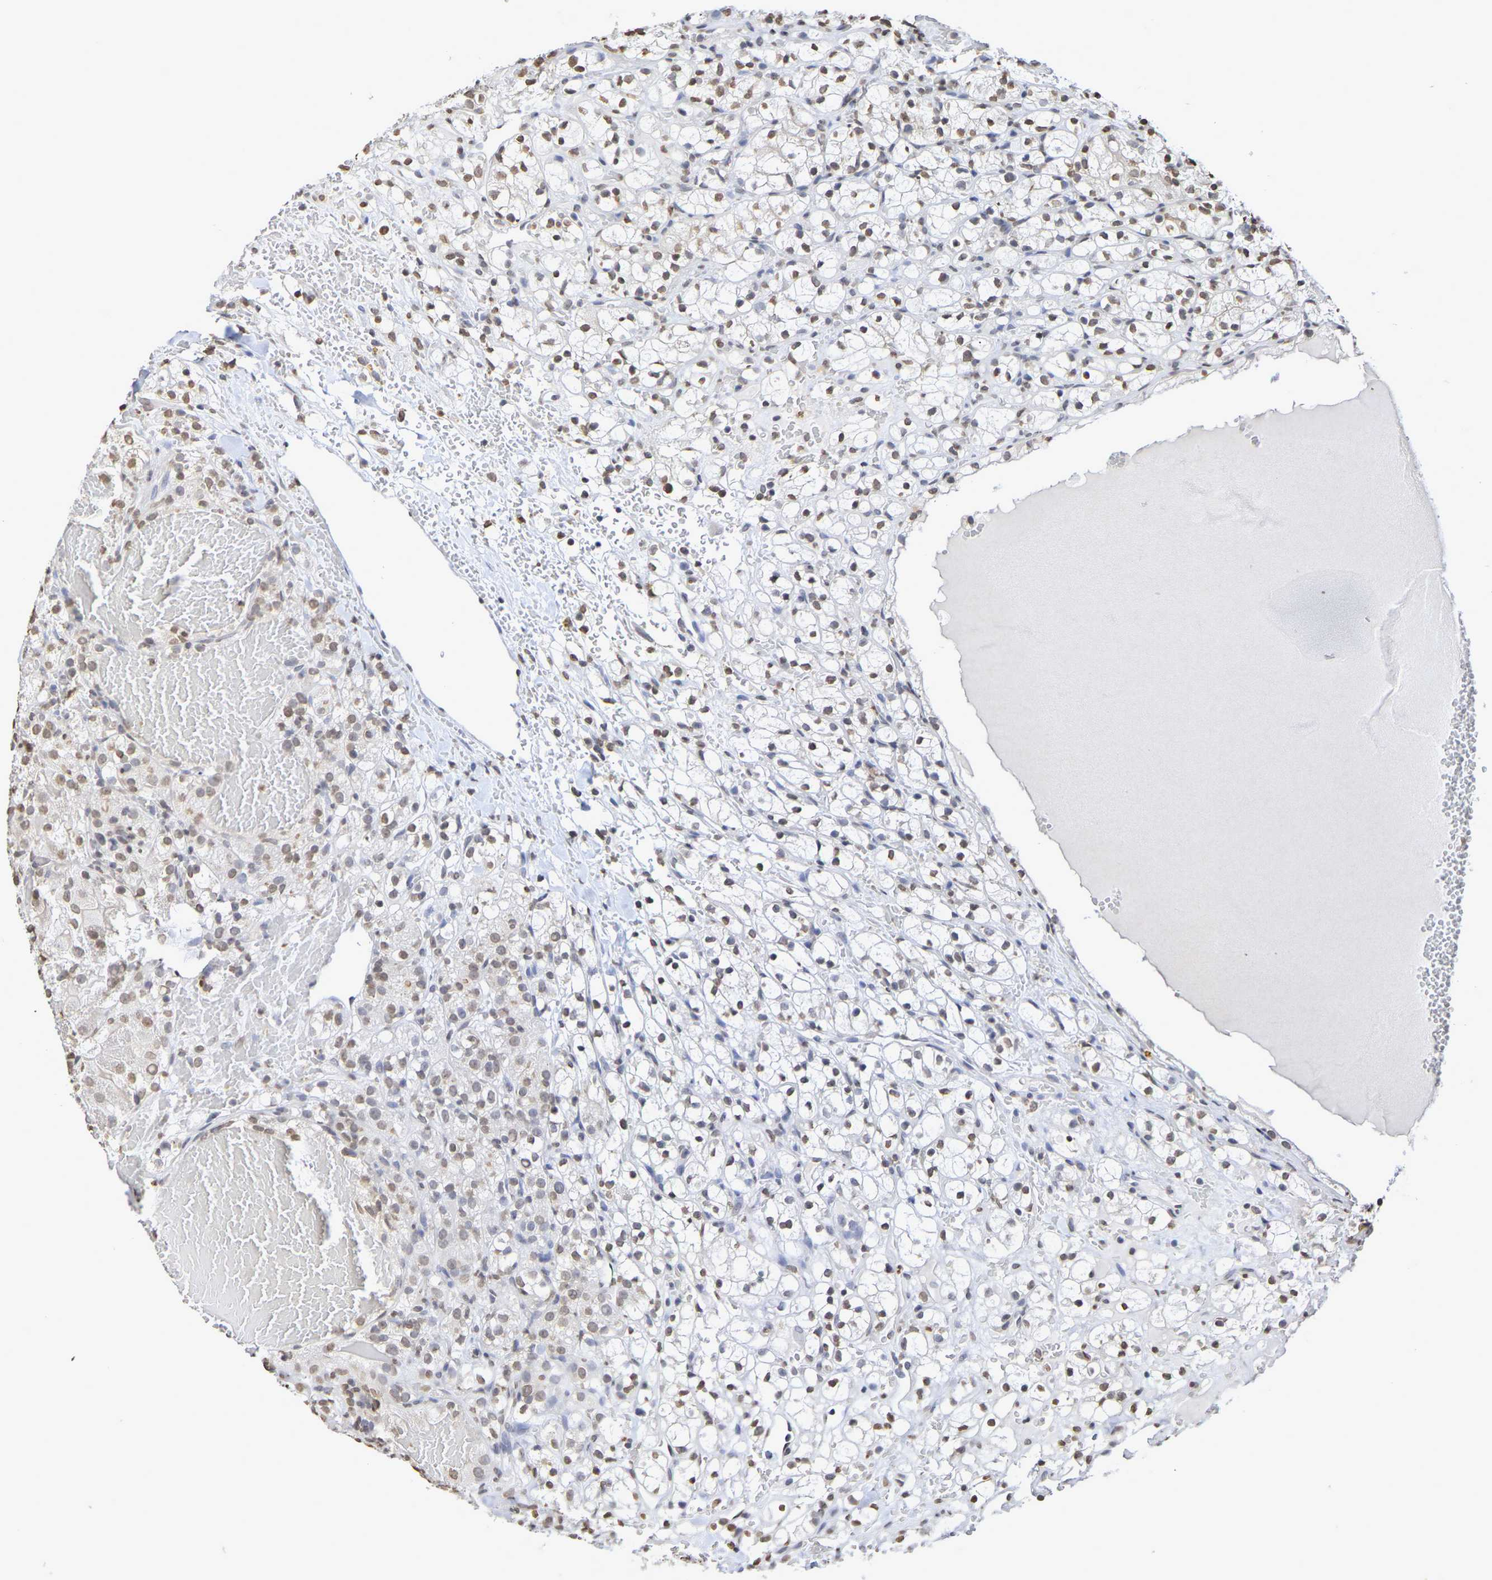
{"staining": {"intensity": "moderate", "quantity": ">75%", "location": "nuclear"}, "tissue": "renal cancer", "cell_type": "Tumor cells", "image_type": "cancer", "snomed": [{"axis": "morphology", "description": "Adenocarcinoma, NOS"}, {"axis": "topography", "description": "Kidney"}], "caption": "The immunohistochemical stain highlights moderate nuclear expression in tumor cells of adenocarcinoma (renal) tissue.", "gene": "ATF4", "patient": {"sex": "male", "age": 61}}